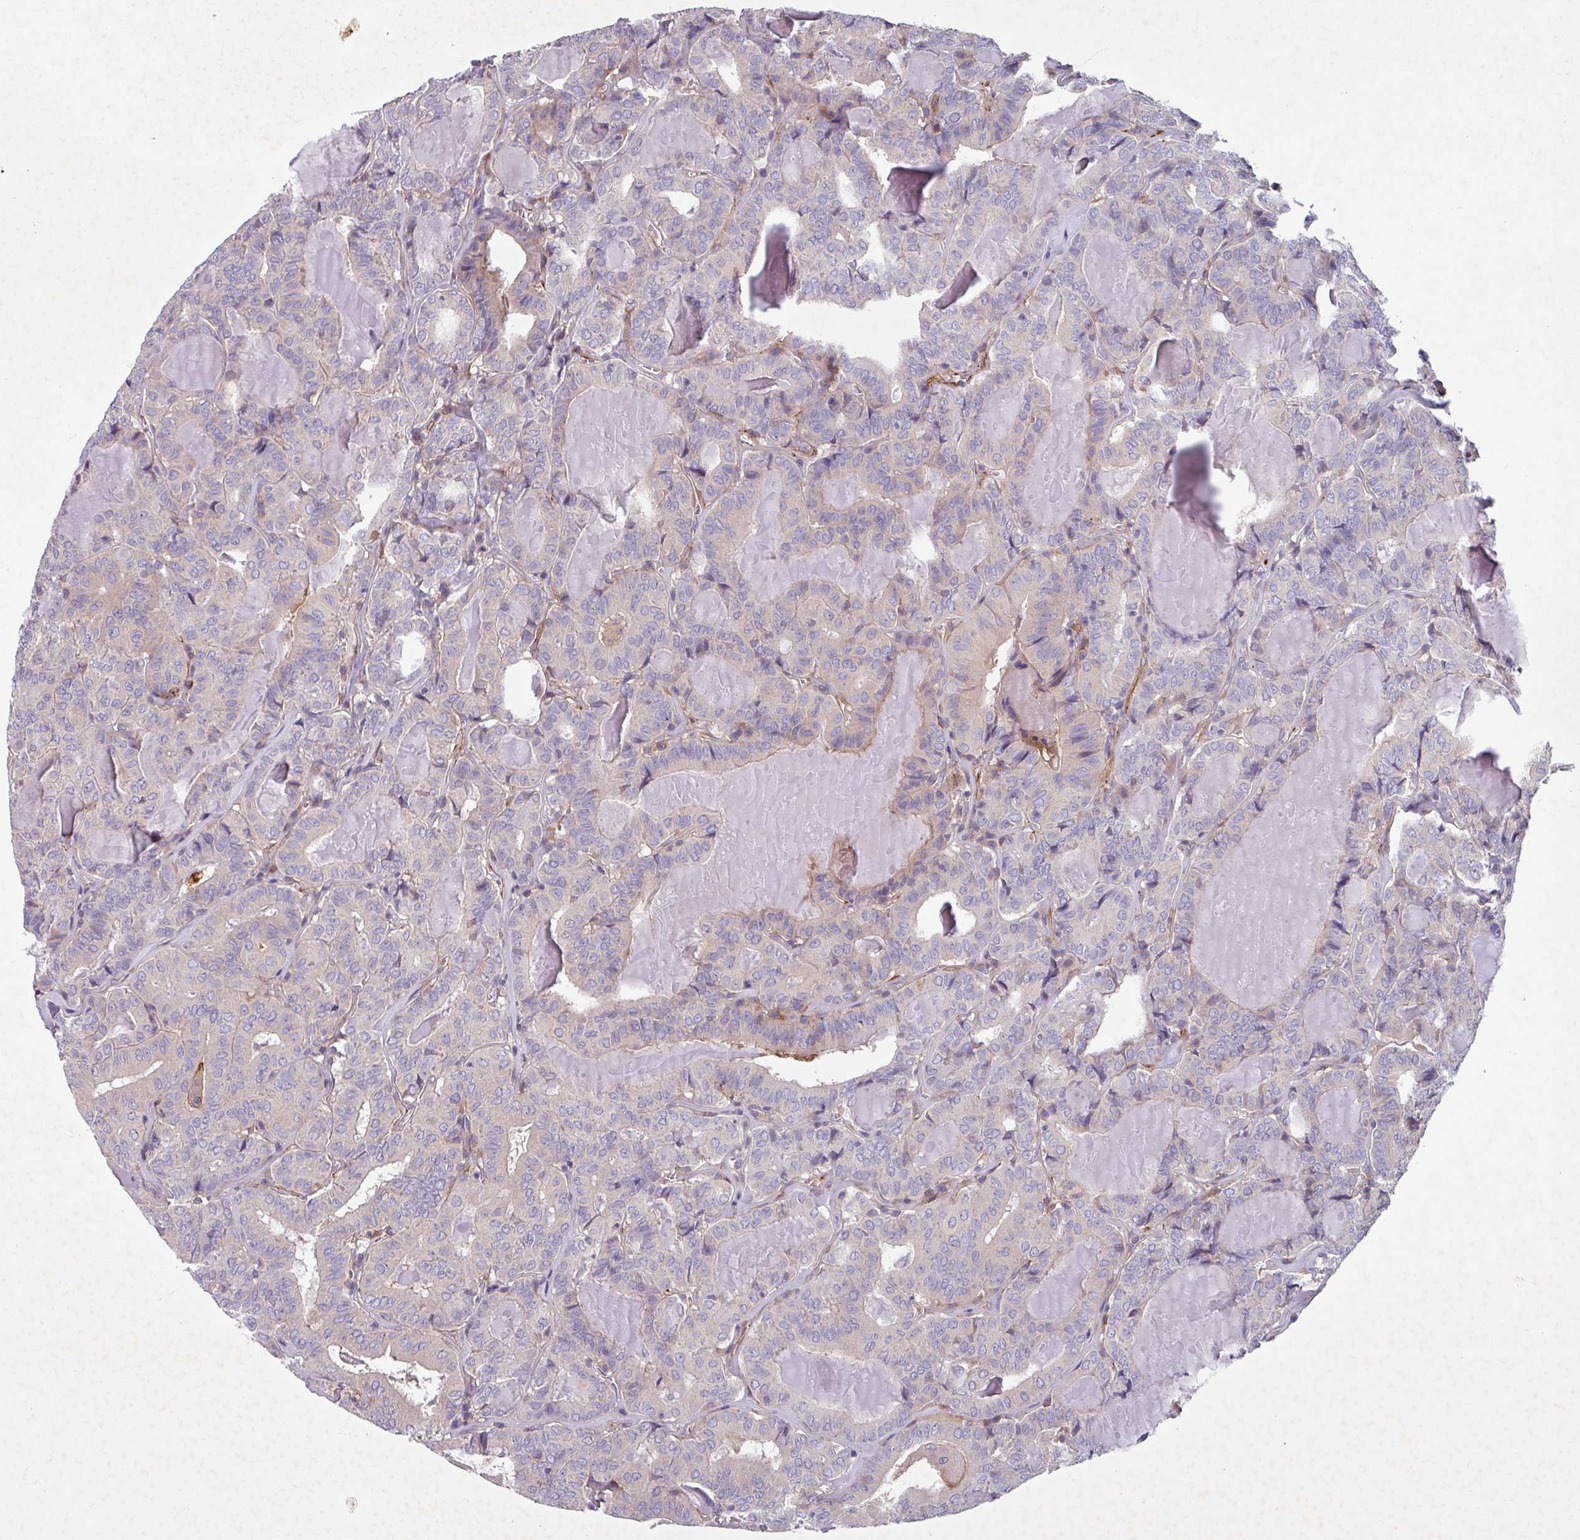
{"staining": {"intensity": "negative", "quantity": "none", "location": "none"}, "tissue": "thyroid cancer", "cell_type": "Tumor cells", "image_type": "cancer", "snomed": [{"axis": "morphology", "description": "Papillary adenocarcinoma, NOS"}, {"axis": "topography", "description": "Thyroid gland"}], "caption": "Tumor cells are negative for protein expression in human papillary adenocarcinoma (thyroid).", "gene": "ATP2C2", "patient": {"sex": "female", "age": 72}}